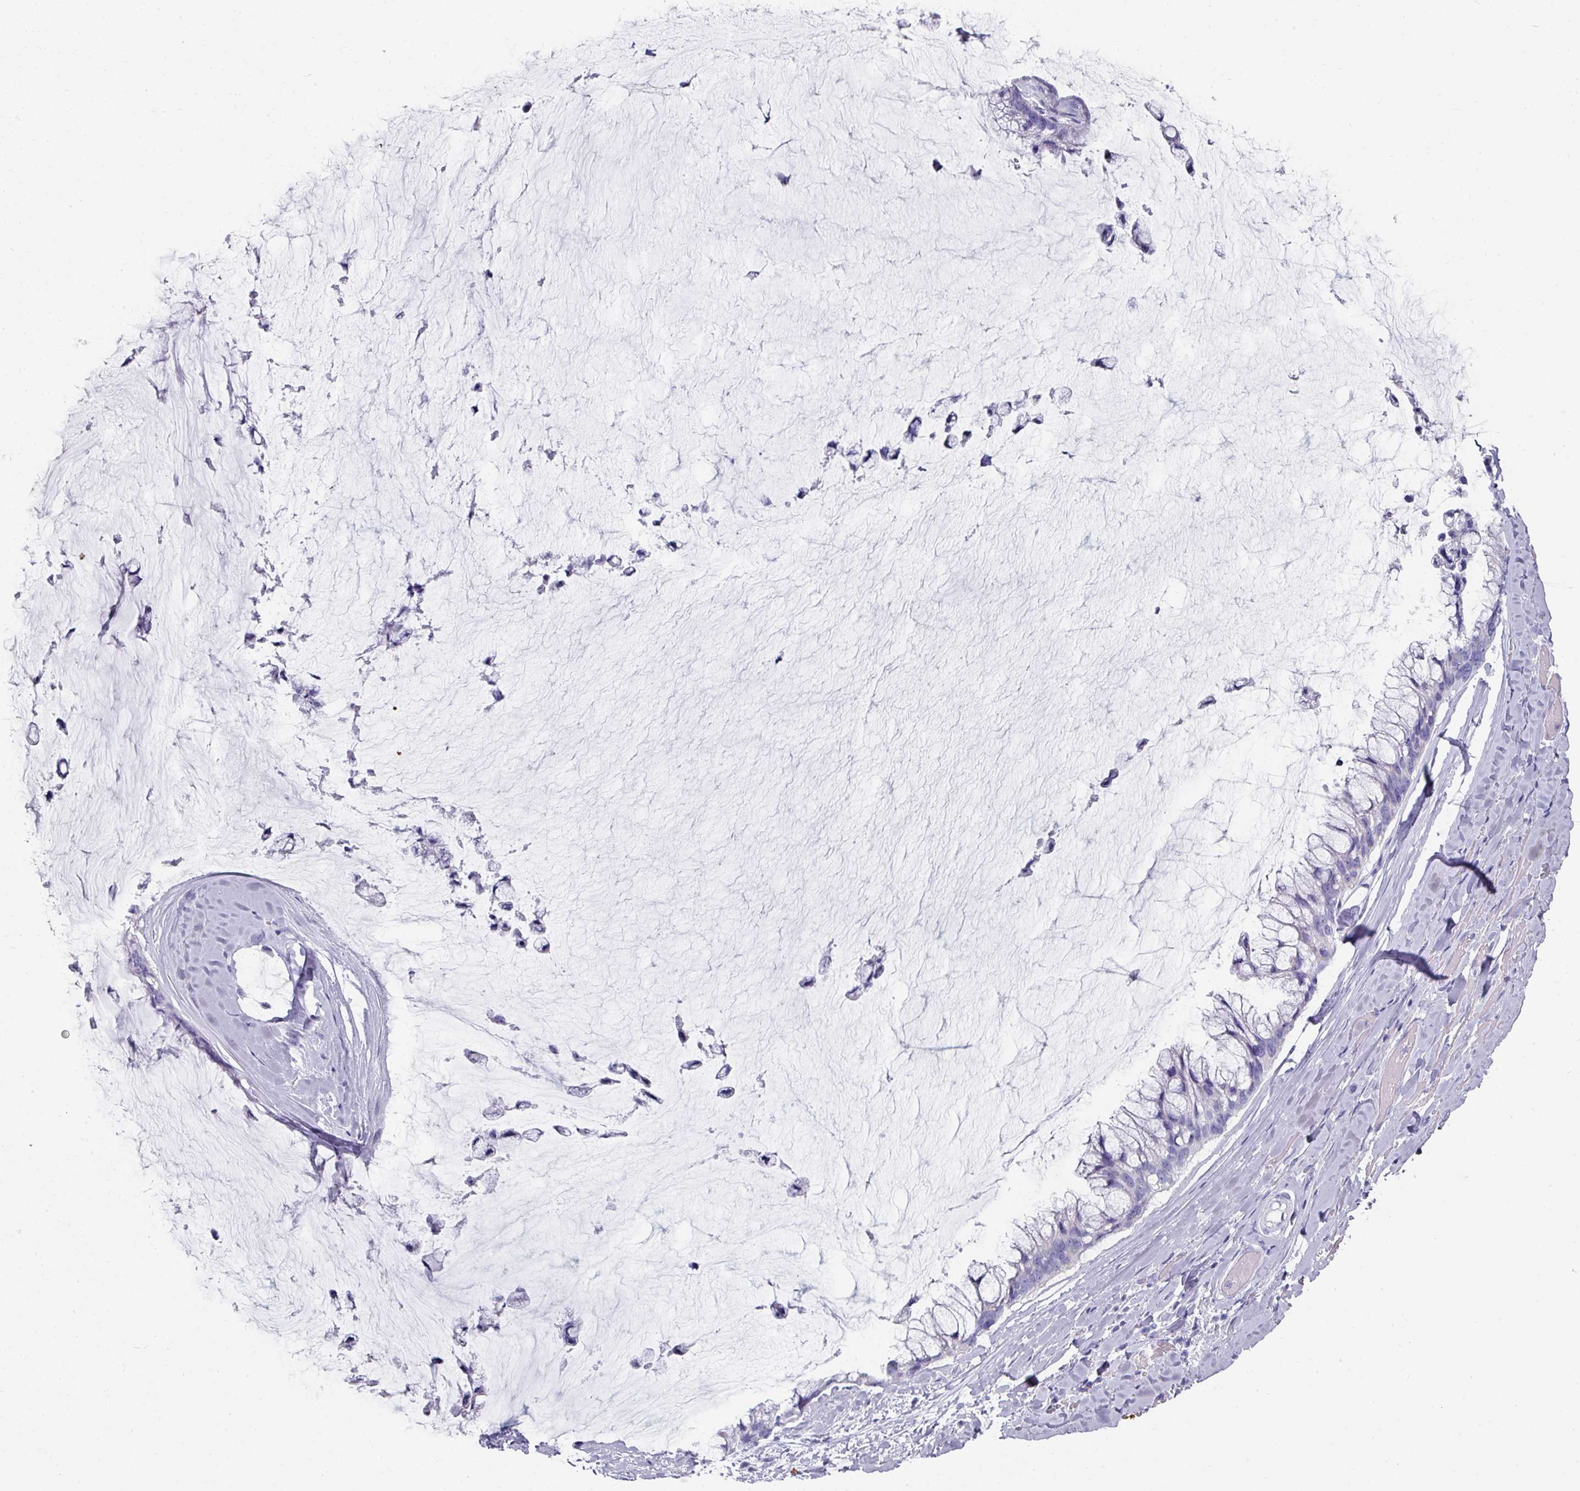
{"staining": {"intensity": "negative", "quantity": "none", "location": "none"}, "tissue": "ovarian cancer", "cell_type": "Tumor cells", "image_type": "cancer", "snomed": [{"axis": "morphology", "description": "Cystadenocarcinoma, mucinous, NOS"}, {"axis": "topography", "description": "Ovary"}], "caption": "Immunohistochemistry photomicrograph of neoplastic tissue: human mucinous cystadenocarcinoma (ovarian) stained with DAB (3,3'-diaminobenzidine) displays no significant protein positivity in tumor cells.", "gene": "SETBP1", "patient": {"sex": "female", "age": 39}}